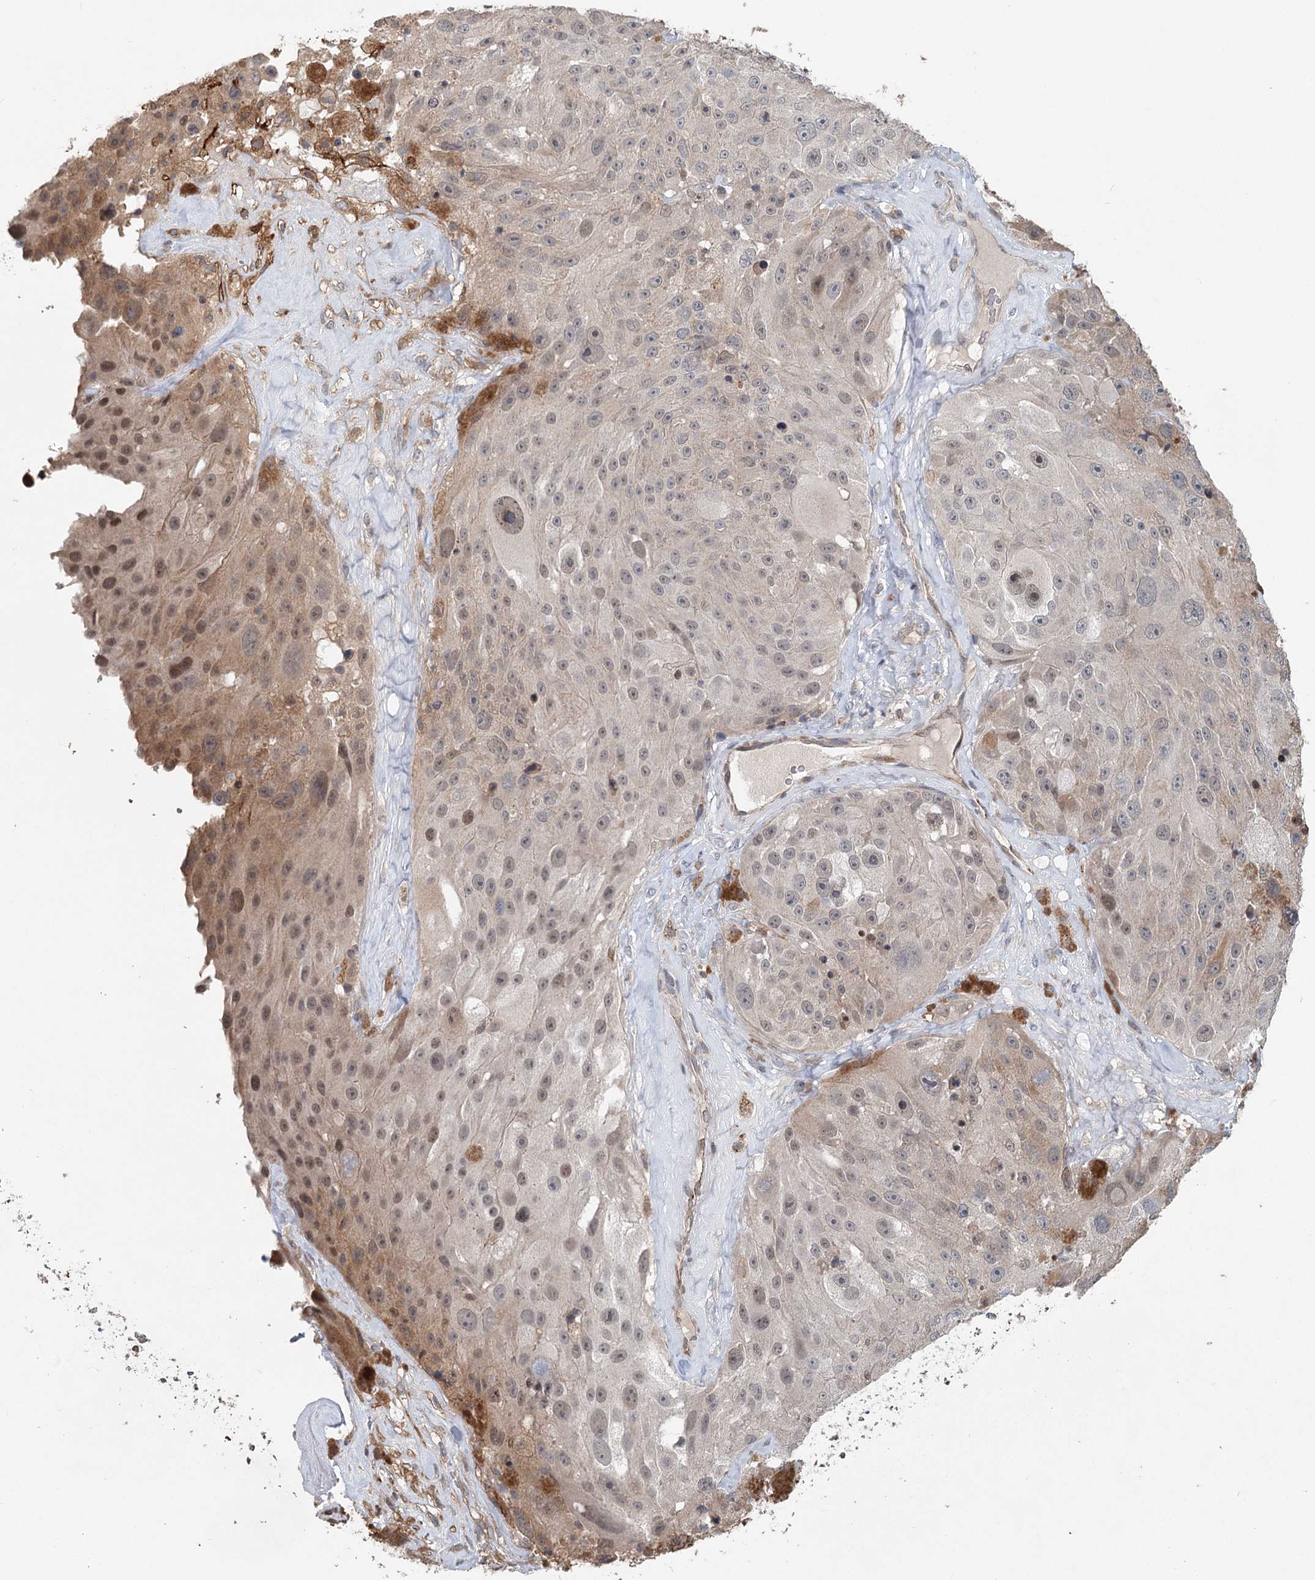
{"staining": {"intensity": "moderate", "quantity": "<25%", "location": "cytoplasmic/membranous,nuclear"}, "tissue": "melanoma", "cell_type": "Tumor cells", "image_type": "cancer", "snomed": [{"axis": "morphology", "description": "Malignant melanoma, Metastatic site"}, {"axis": "topography", "description": "Lymph node"}], "caption": "Protein staining of malignant melanoma (metastatic site) tissue demonstrates moderate cytoplasmic/membranous and nuclear expression in approximately <25% of tumor cells. (IHC, brightfield microscopy, high magnification).", "gene": "RNF111", "patient": {"sex": "male", "age": 62}}